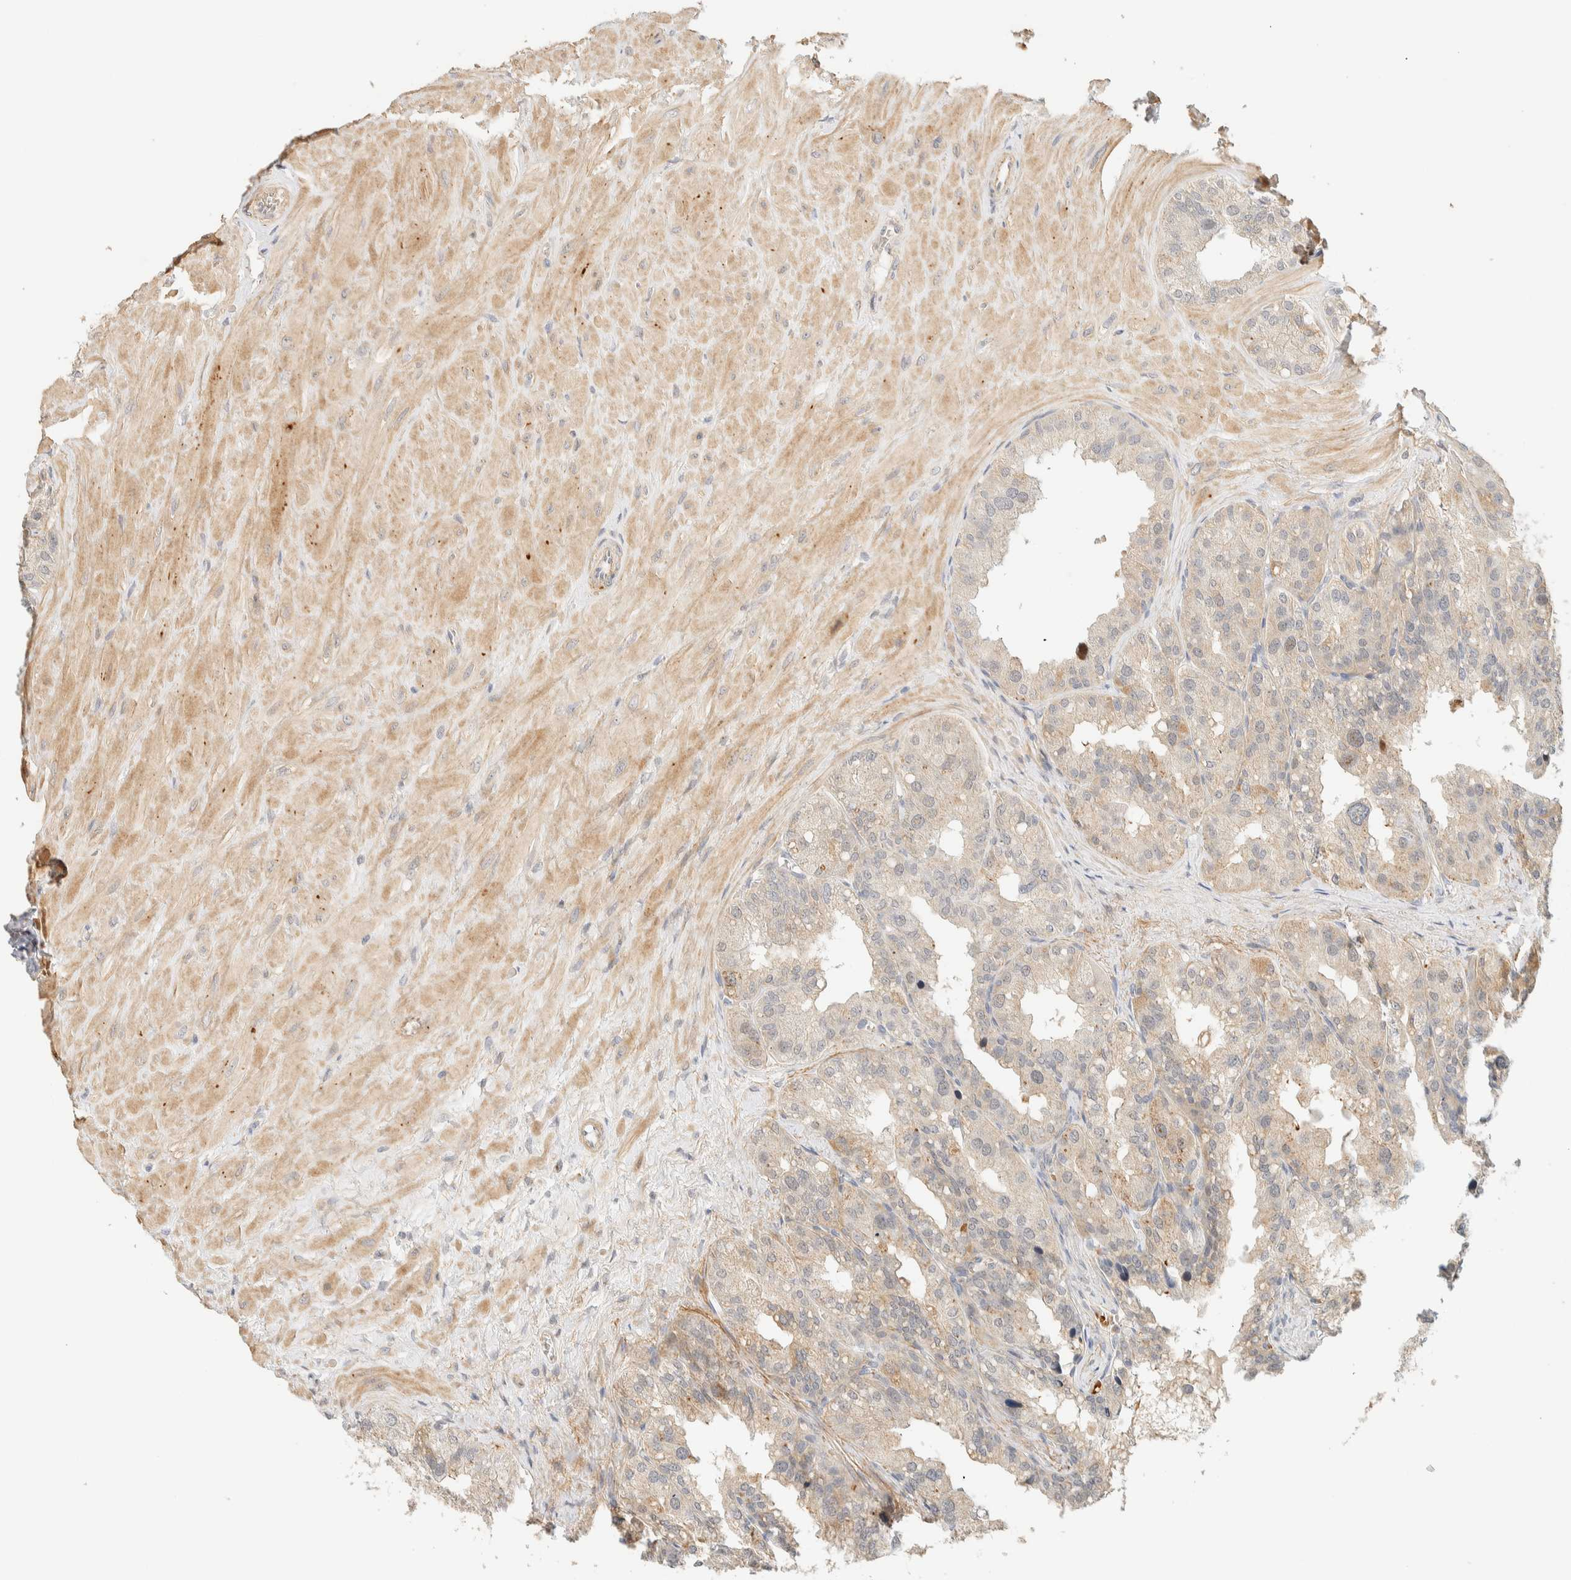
{"staining": {"intensity": "weak", "quantity": "<25%", "location": "cytoplasmic/membranous"}, "tissue": "seminal vesicle", "cell_type": "Glandular cells", "image_type": "normal", "snomed": [{"axis": "morphology", "description": "Normal tissue, NOS"}, {"axis": "topography", "description": "Prostate"}, {"axis": "topography", "description": "Seminal veicle"}], "caption": "An immunohistochemistry (IHC) micrograph of unremarkable seminal vesicle is shown. There is no staining in glandular cells of seminal vesicle.", "gene": "TNK1", "patient": {"sex": "male", "age": 51}}